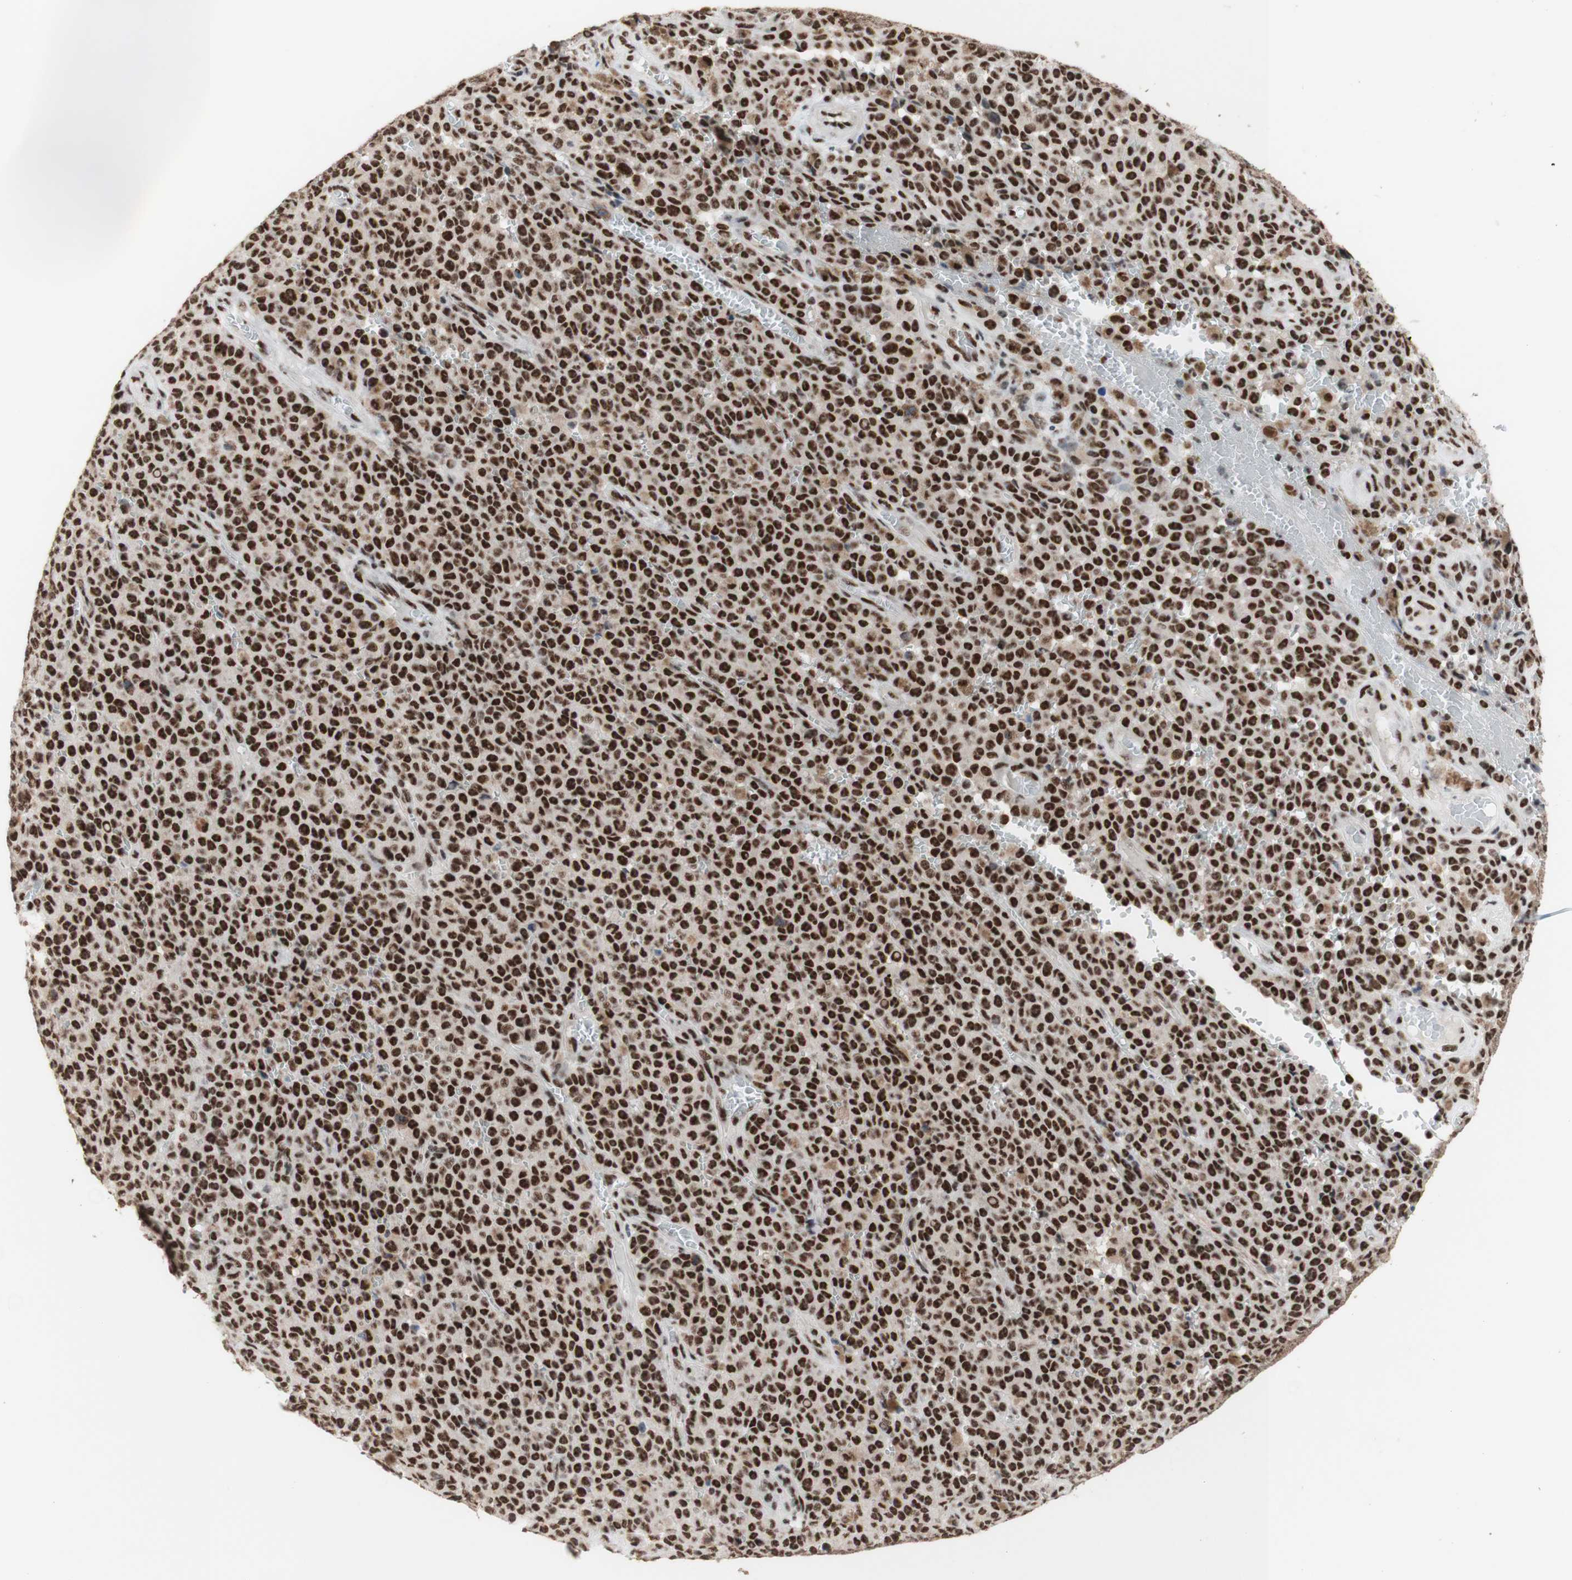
{"staining": {"intensity": "strong", "quantity": ">75%", "location": "nuclear"}, "tissue": "melanoma", "cell_type": "Tumor cells", "image_type": "cancer", "snomed": [{"axis": "morphology", "description": "Malignant melanoma, NOS"}, {"axis": "topography", "description": "Skin"}], "caption": "The image displays a brown stain indicating the presence of a protein in the nuclear of tumor cells in melanoma.", "gene": "PRPF19", "patient": {"sex": "female", "age": 82}}